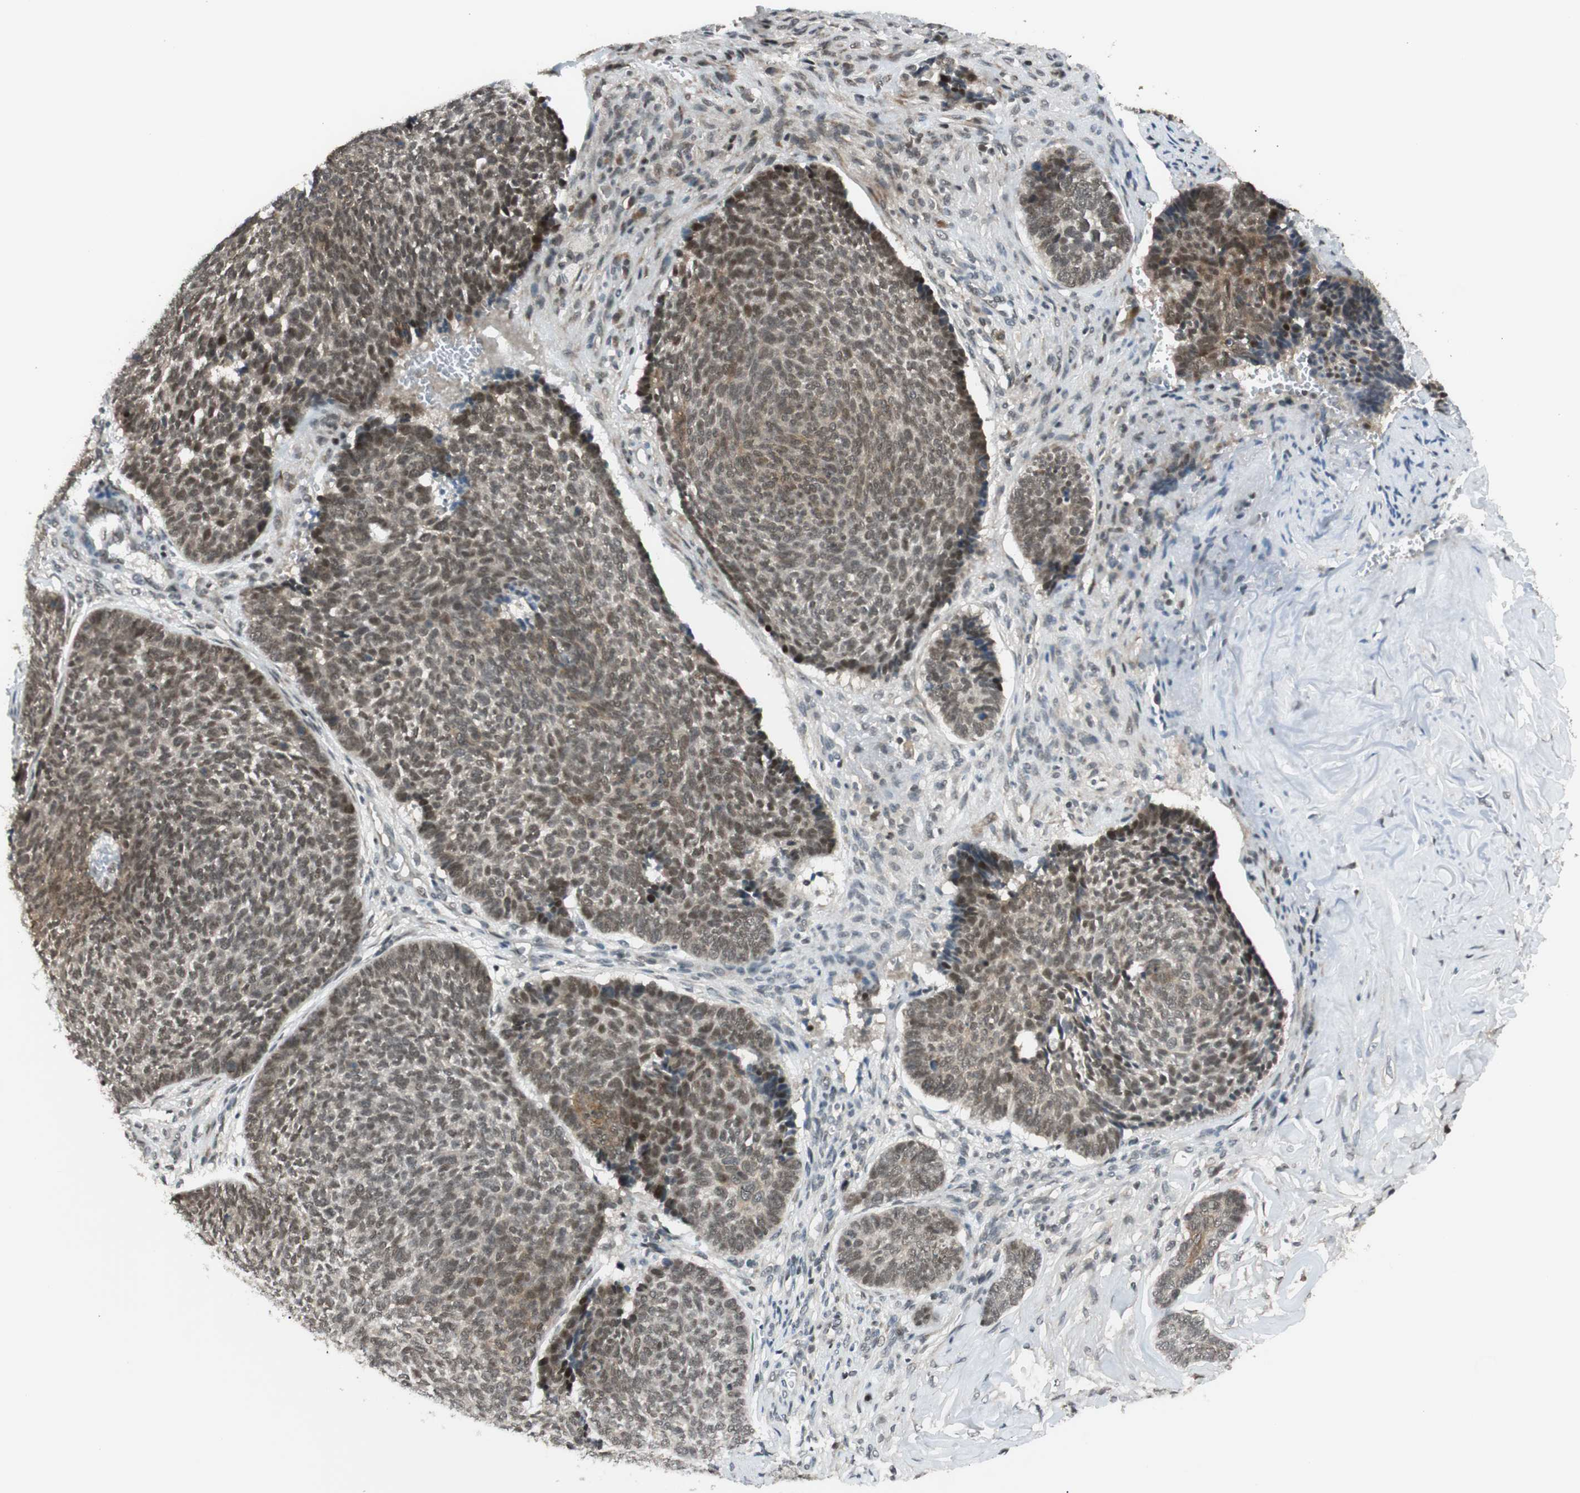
{"staining": {"intensity": "weak", "quantity": ">75%", "location": "cytoplasmic/membranous,nuclear"}, "tissue": "skin cancer", "cell_type": "Tumor cells", "image_type": "cancer", "snomed": [{"axis": "morphology", "description": "Basal cell carcinoma"}, {"axis": "topography", "description": "Skin"}], "caption": "Protein expression analysis of human skin cancer (basal cell carcinoma) reveals weak cytoplasmic/membranous and nuclear staining in about >75% of tumor cells.", "gene": "BRMS1", "patient": {"sex": "male", "age": 84}}